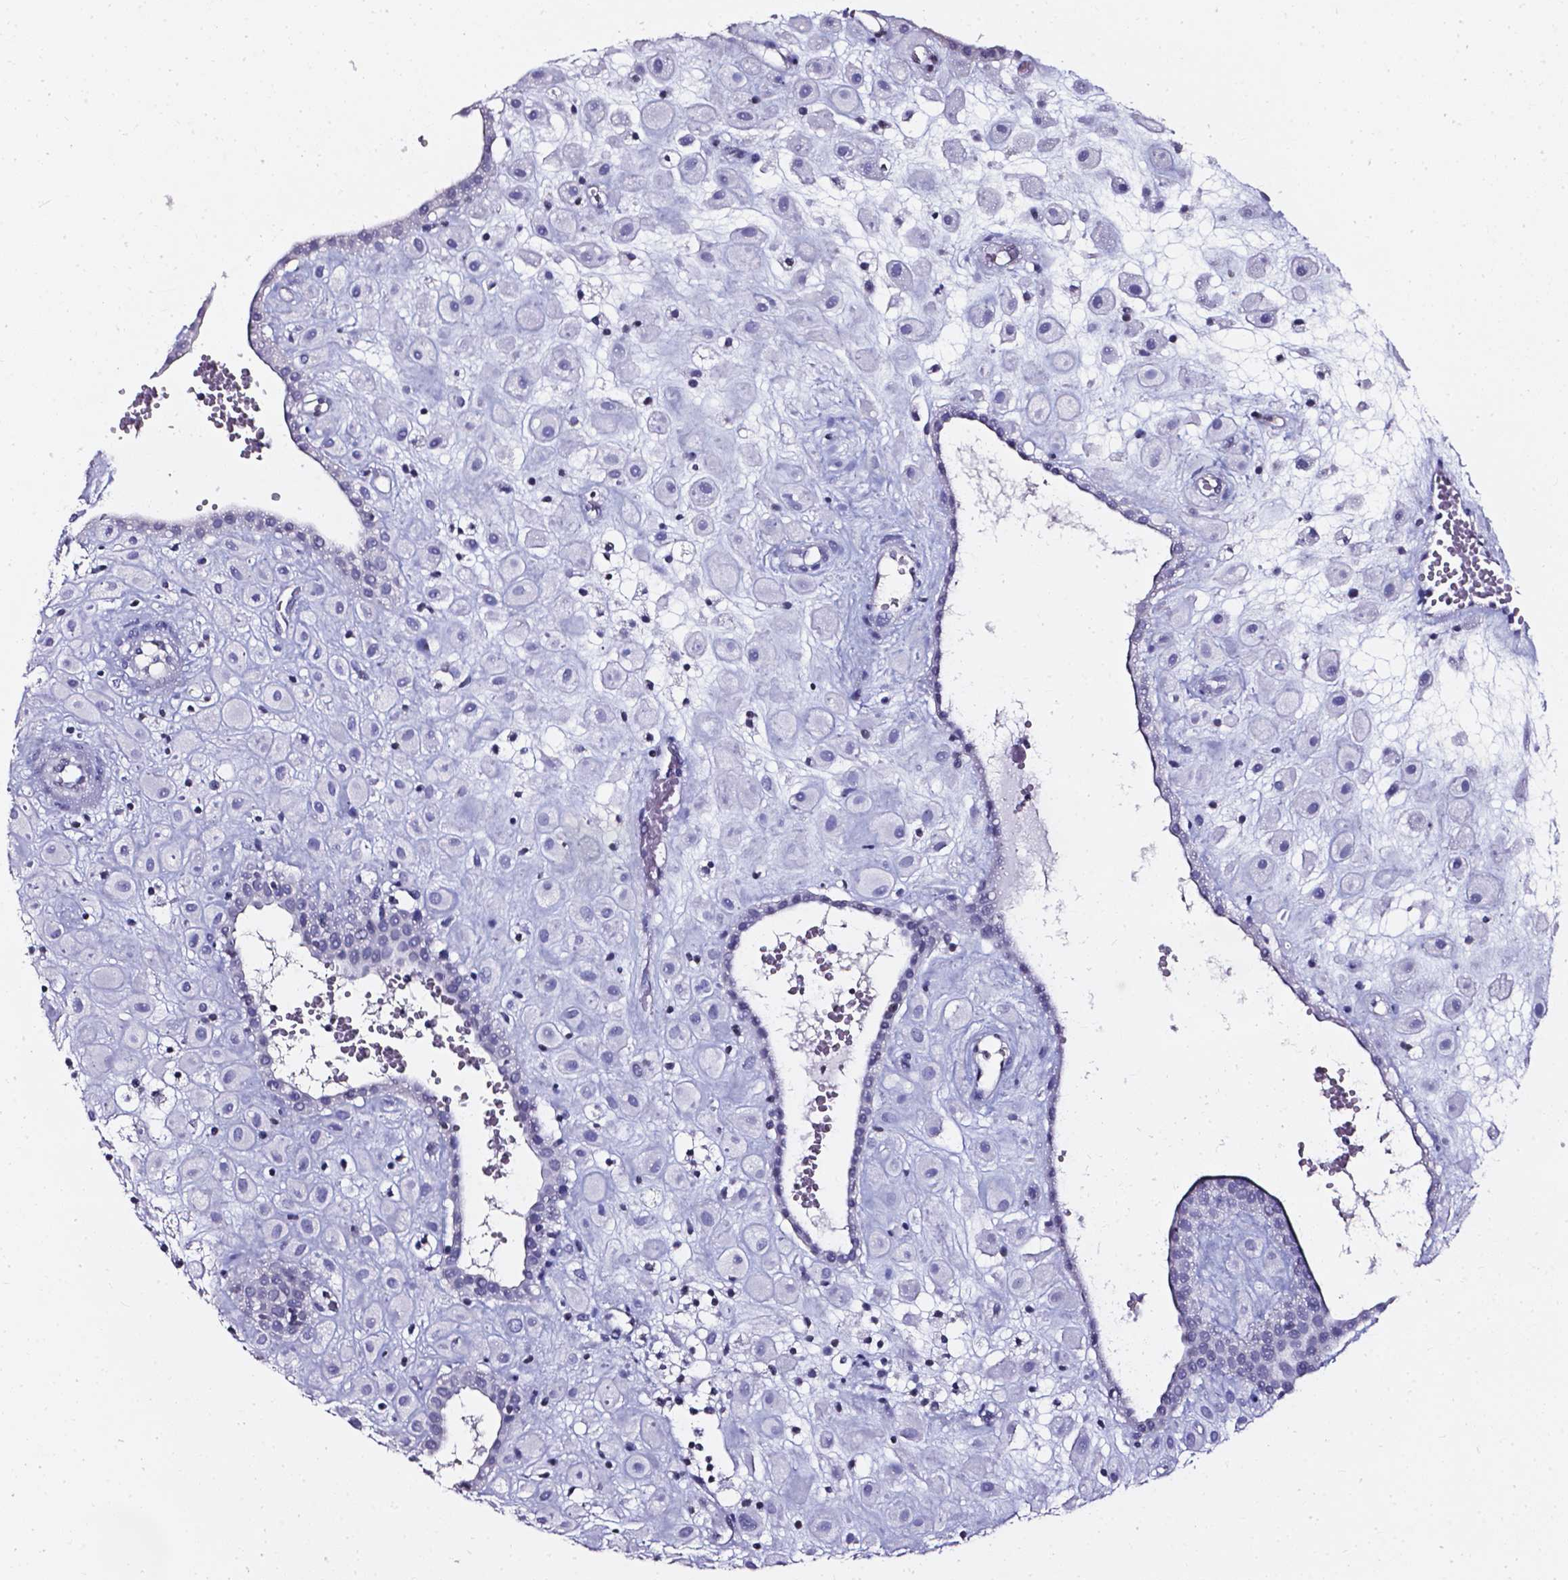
{"staining": {"intensity": "negative", "quantity": "none", "location": "none"}, "tissue": "placenta", "cell_type": "Decidual cells", "image_type": "normal", "snomed": [{"axis": "morphology", "description": "Normal tissue, NOS"}, {"axis": "topography", "description": "Placenta"}], "caption": "Decidual cells show no significant staining in unremarkable placenta.", "gene": "AKR1B10", "patient": {"sex": "female", "age": 24}}